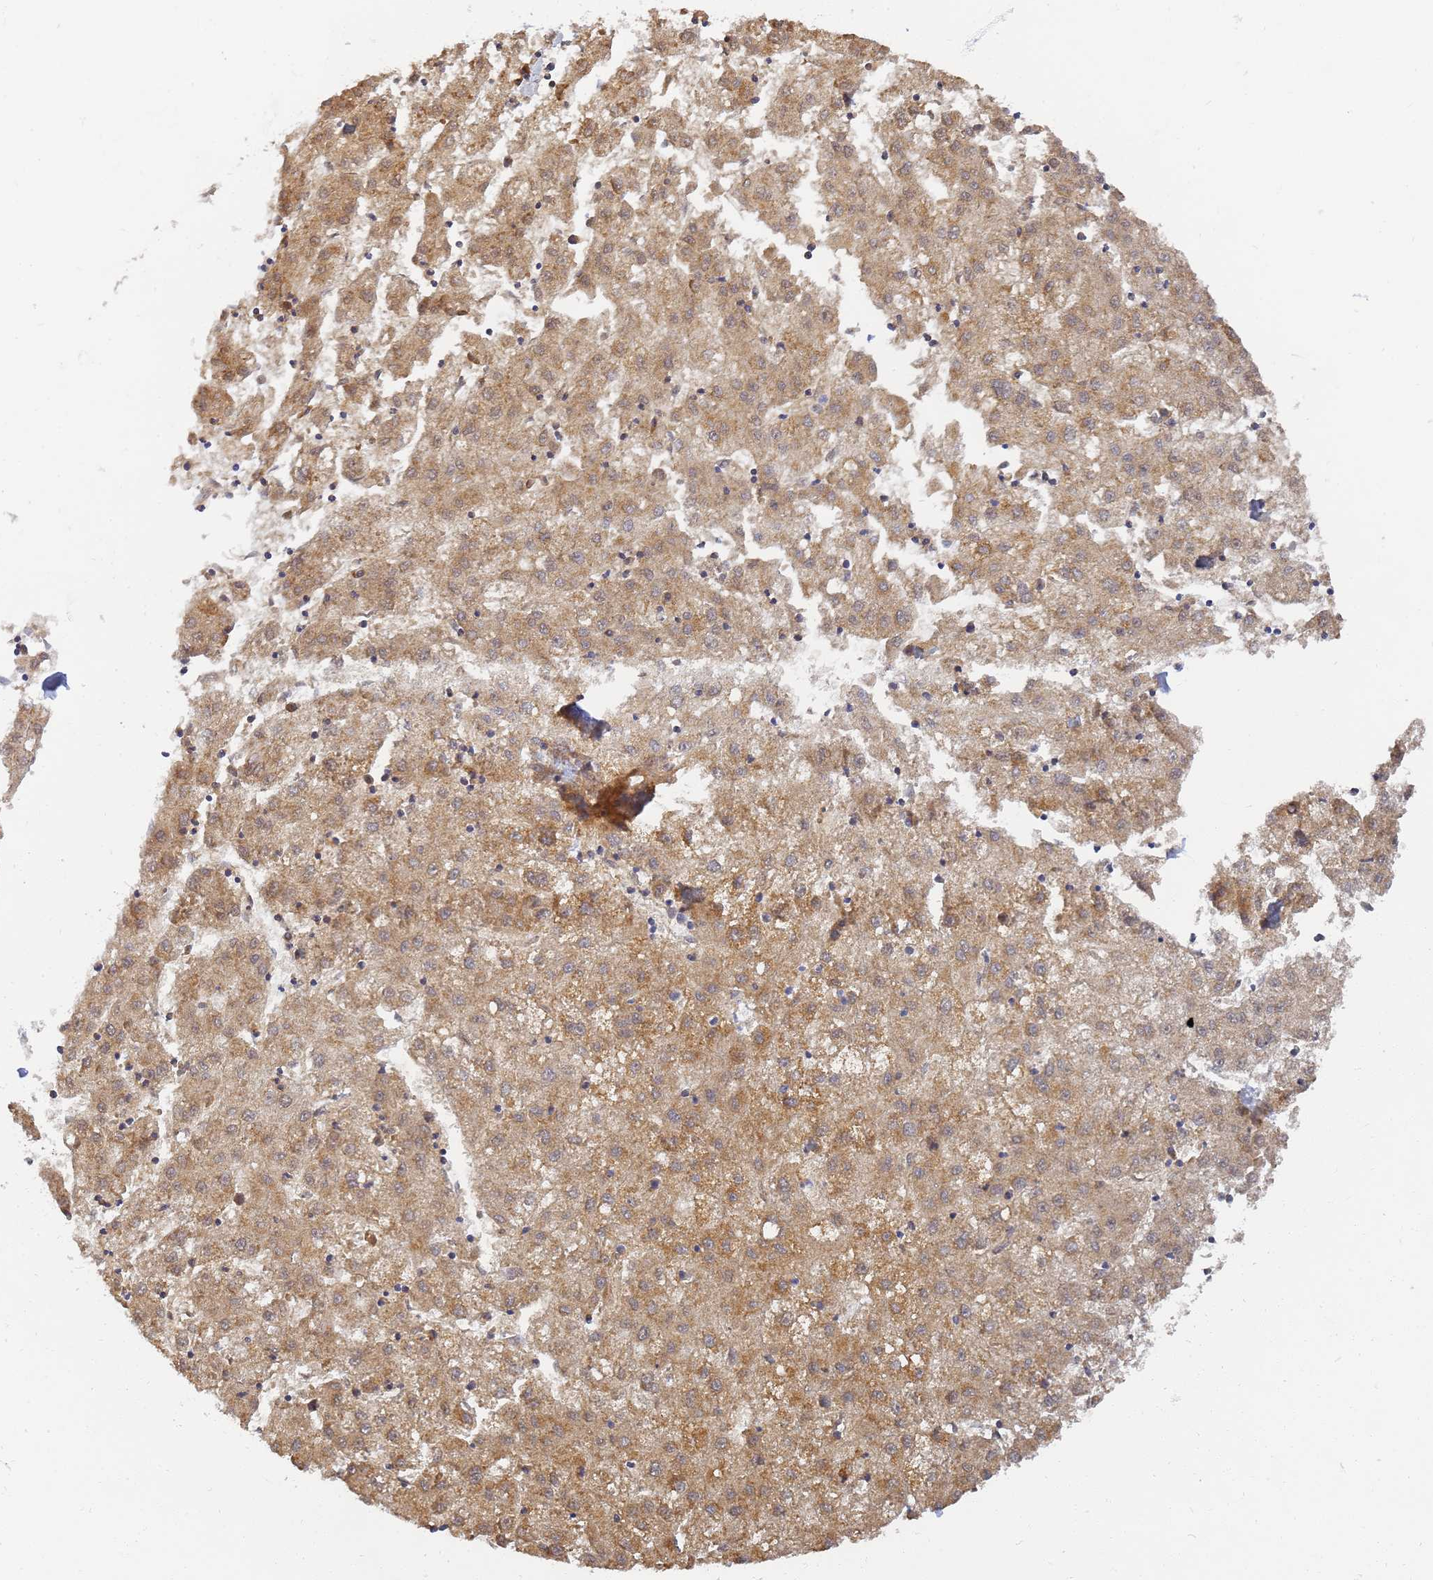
{"staining": {"intensity": "strong", "quantity": "25%-75%", "location": "cytoplasmic/membranous"}, "tissue": "liver cancer", "cell_type": "Tumor cells", "image_type": "cancer", "snomed": [{"axis": "morphology", "description": "Carcinoma, Hepatocellular, NOS"}, {"axis": "topography", "description": "Liver"}], "caption": "Protein analysis of liver cancer tissue exhibits strong cytoplasmic/membranous expression in about 25%-75% of tumor cells.", "gene": "UTP23", "patient": {"sex": "male", "age": 72}}